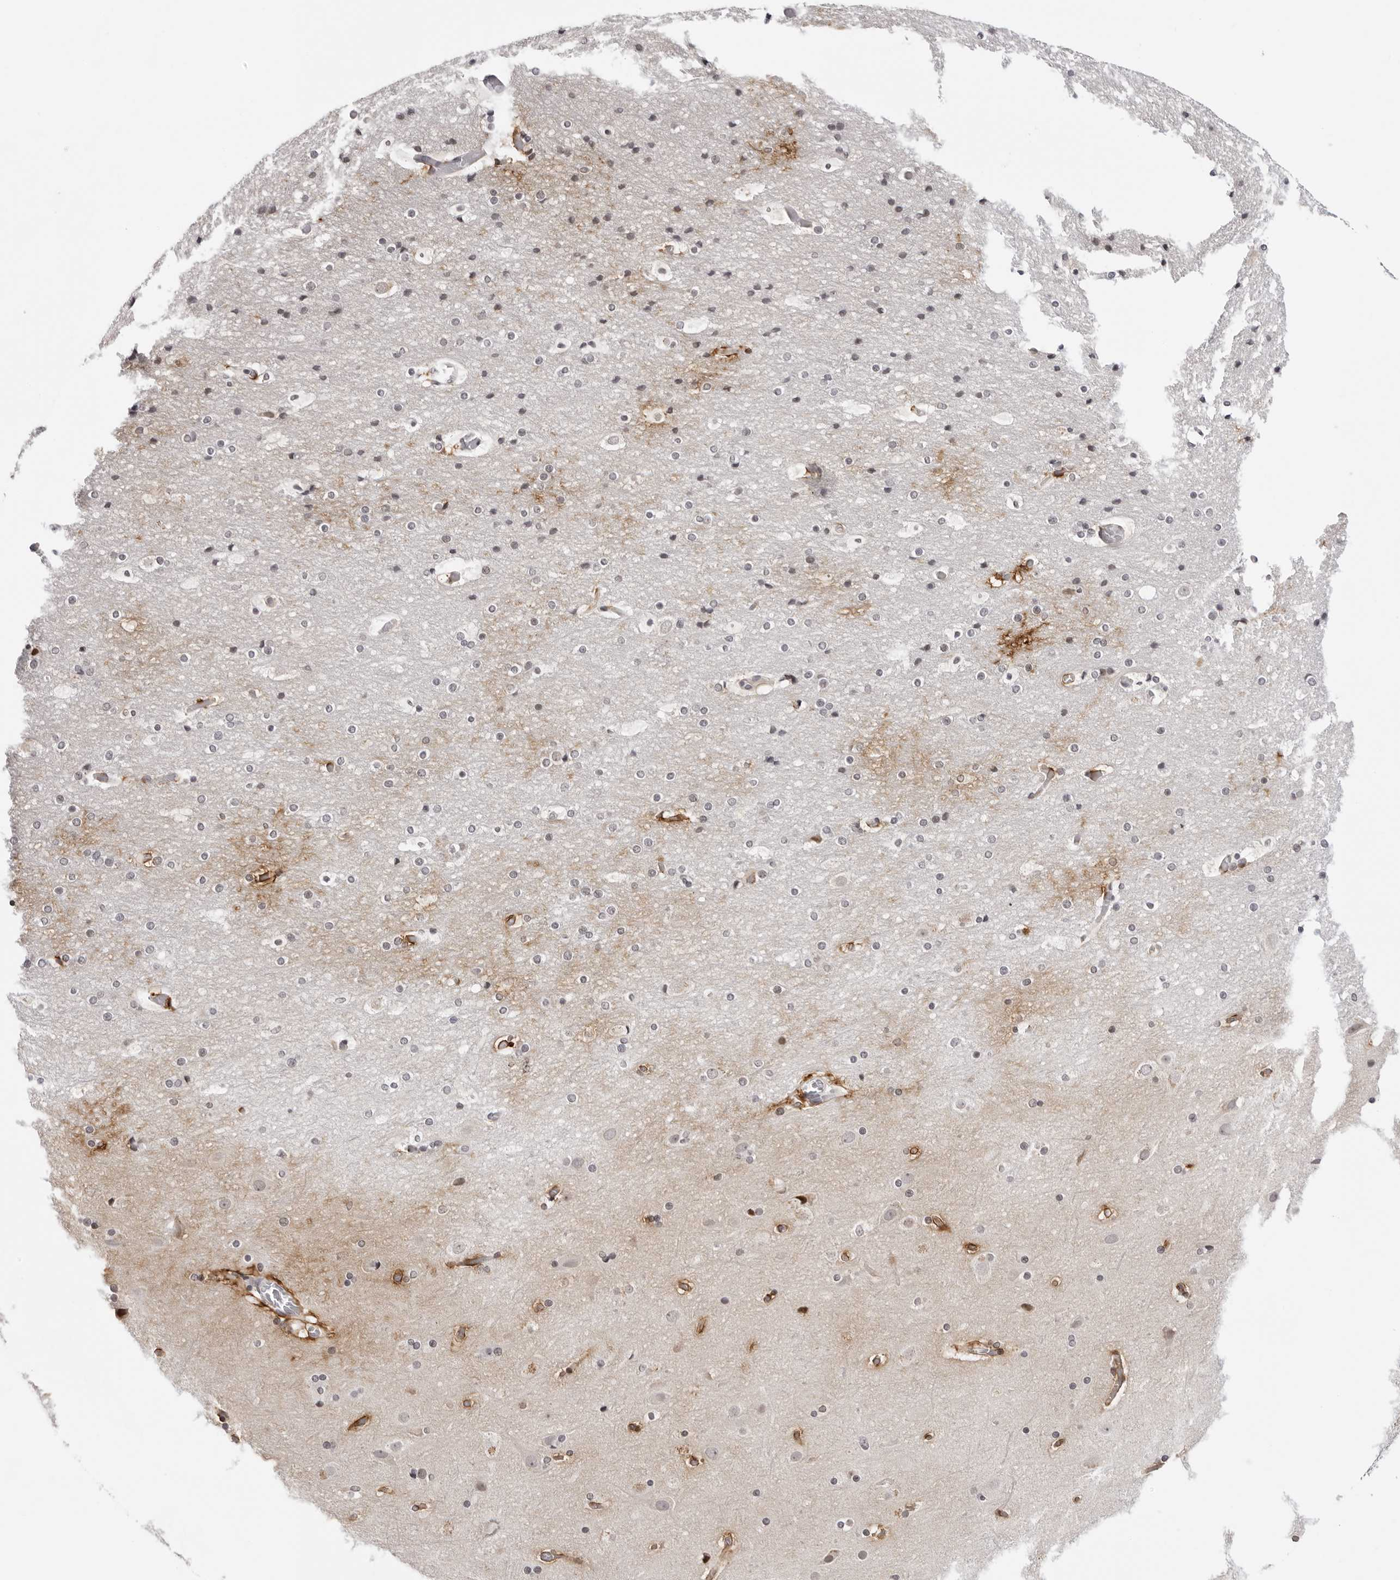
{"staining": {"intensity": "weak", "quantity": "25%-75%", "location": "cytoplasmic/membranous"}, "tissue": "cerebral cortex", "cell_type": "Endothelial cells", "image_type": "normal", "snomed": [{"axis": "morphology", "description": "Normal tissue, NOS"}, {"axis": "topography", "description": "Cerebral cortex"}], "caption": "High-power microscopy captured an immunohistochemistry micrograph of normal cerebral cortex, revealing weak cytoplasmic/membranous staining in about 25%-75% of endothelial cells. (DAB = brown stain, brightfield microscopy at high magnification).", "gene": "PRUNE1", "patient": {"sex": "male", "age": 57}}